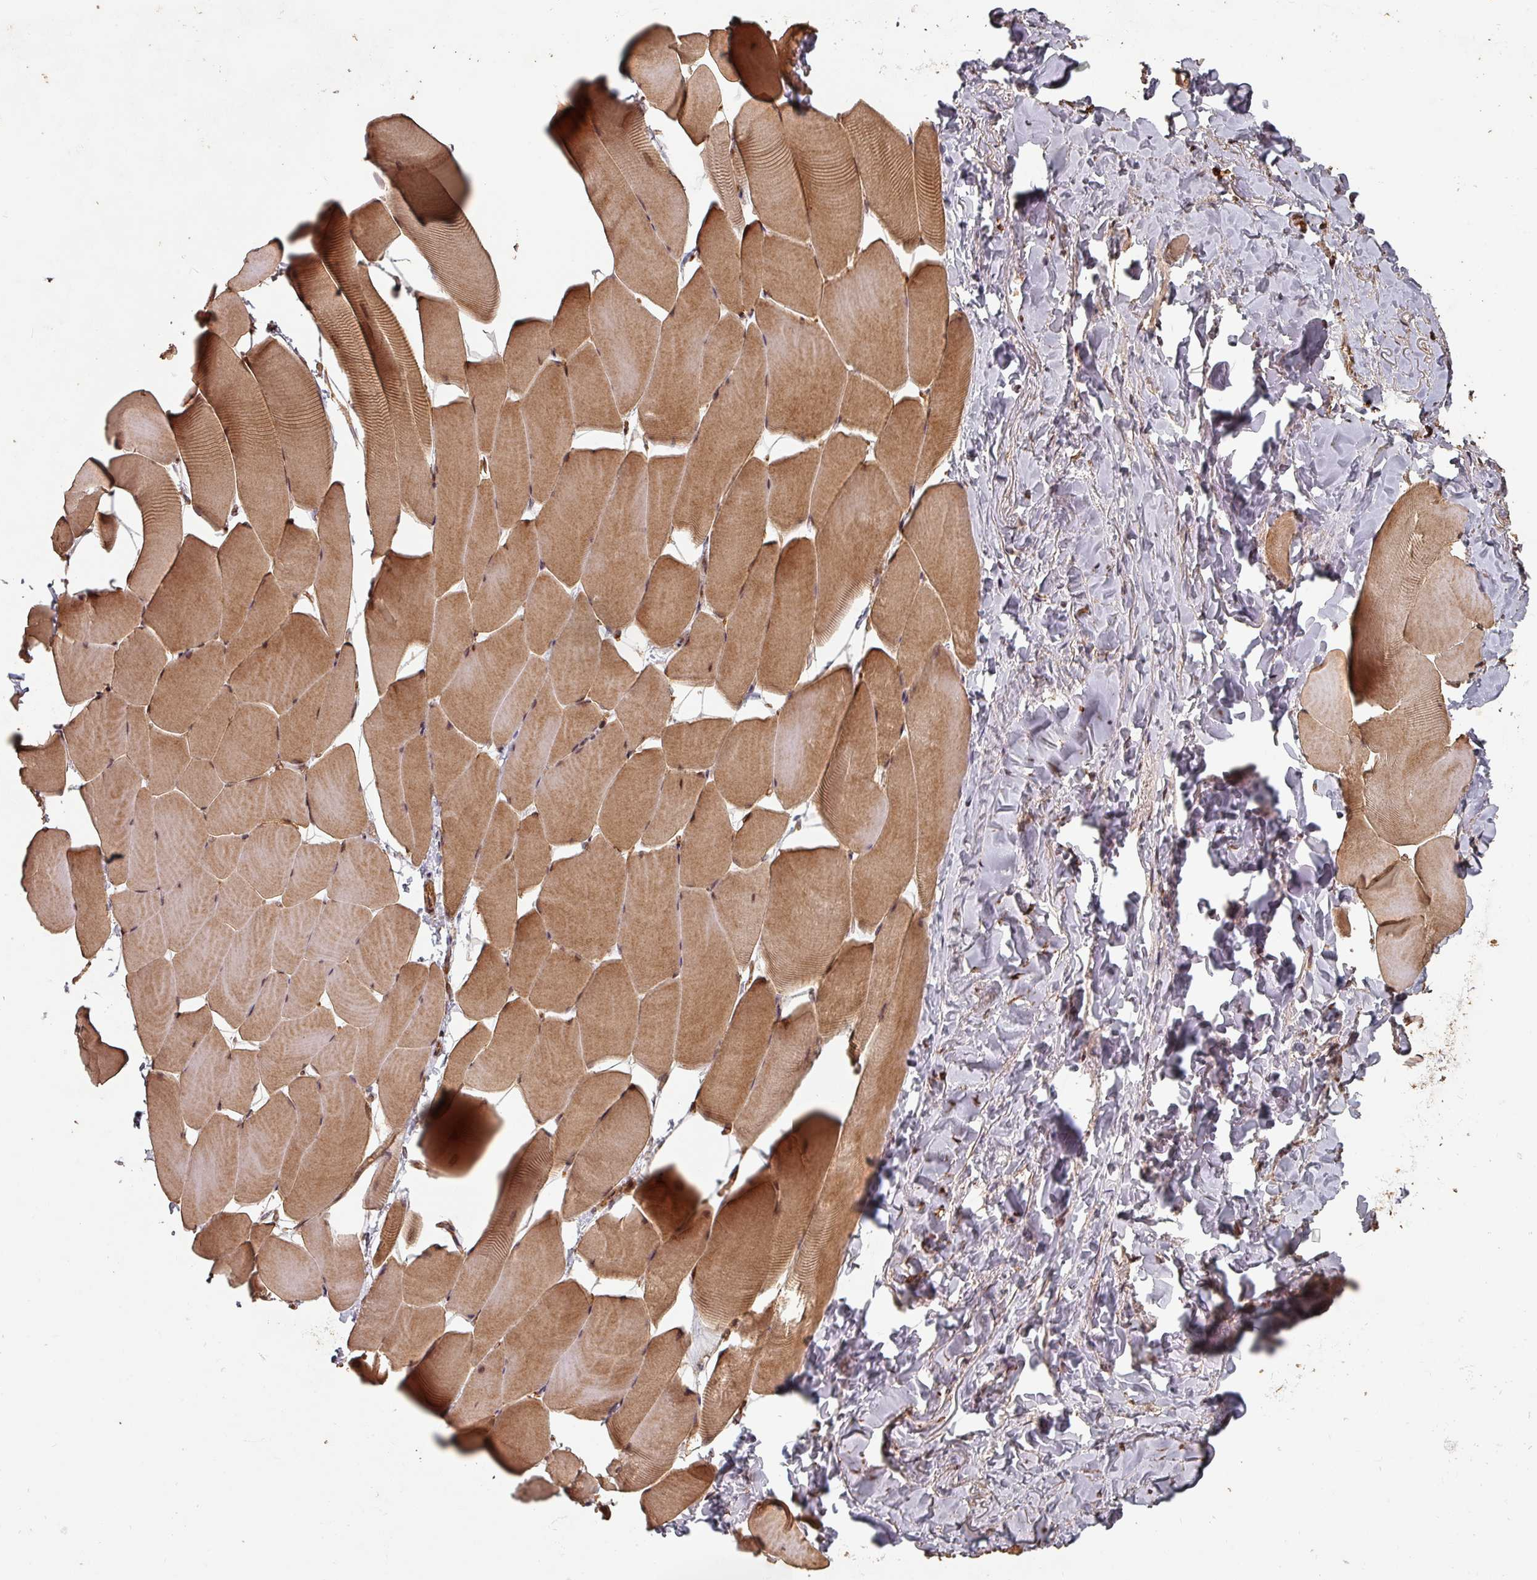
{"staining": {"intensity": "moderate", "quantity": ">75%", "location": "cytoplasmic/membranous,nuclear"}, "tissue": "skeletal muscle", "cell_type": "Myocytes", "image_type": "normal", "snomed": [{"axis": "morphology", "description": "Normal tissue, NOS"}, {"axis": "topography", "description": "Skeletal muscle"}], "caption": "An immunohistochemistry (IHC) image of benign tissue is shown. Protein staining in brown highlights moderate cytoplasmic/membranous,nuclear positivity in skeletal muscle within myocytes. The staining was performed using DAB (3,3'-diaminobenzidine) to visualize the protein expression in brown, while the nuclei were stained in blue with hematoxylin (Magnification: 20x).", "gene": "EID1", "patient": {"sex": "male", "age": 25}}